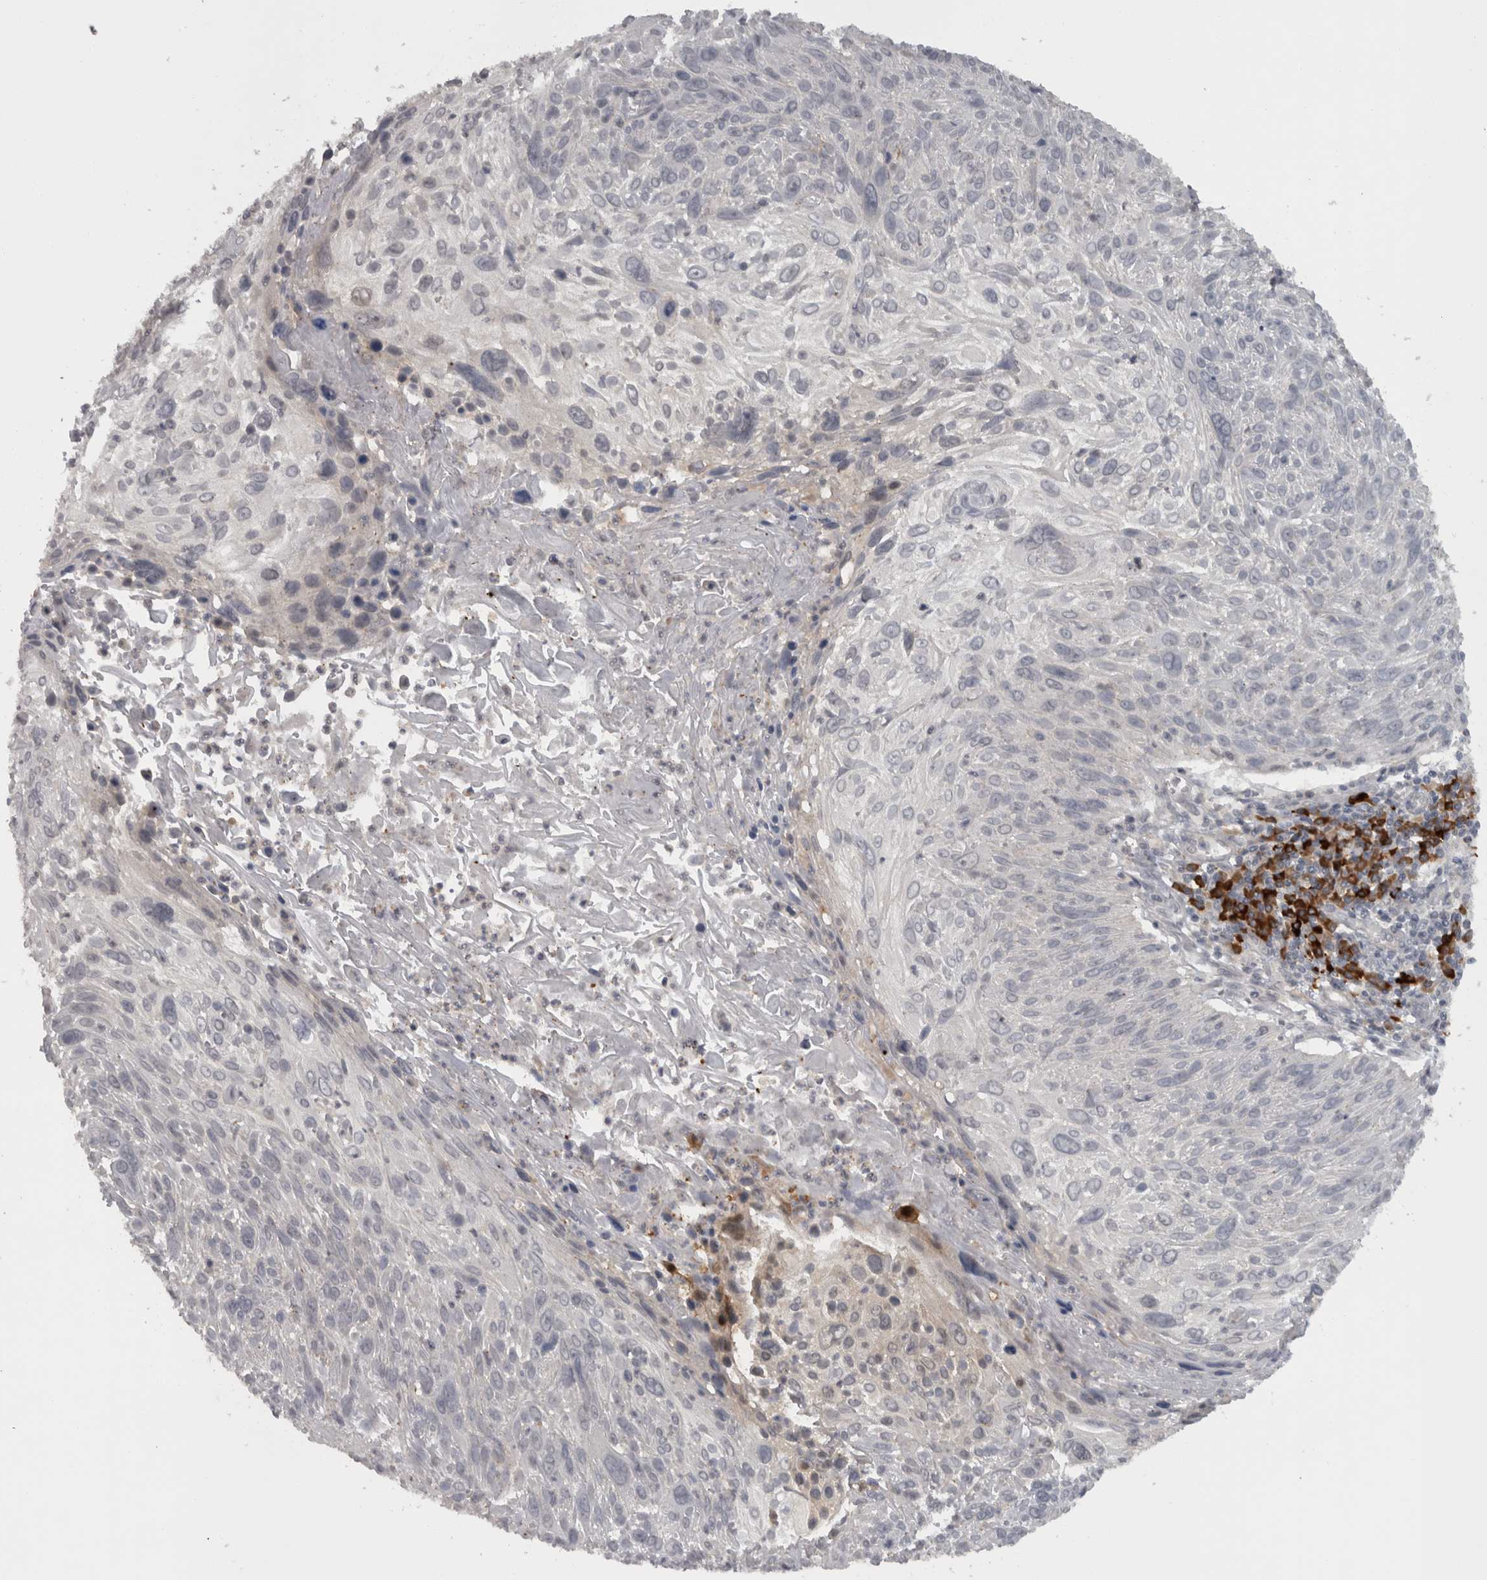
{"staining": {"intensity": "negative", "quantity": "none", "location": "none"}, "tissue": "cervical cancer", "cell_type": "Tumor cells", "image_type": "cancer", "snomed": [{"axis": "morphology", "description": "Squamous cell carcinoma, NOS"}, {"axis": "topography", "description": "Cervix"}], "caption": "Immunohistochemical staining of cervical squamous cell carcinoma exhibits no significant expression in tumor cells.", "gene": "SLCO5A1", "patient": {"sex": "female", "age": 51}}